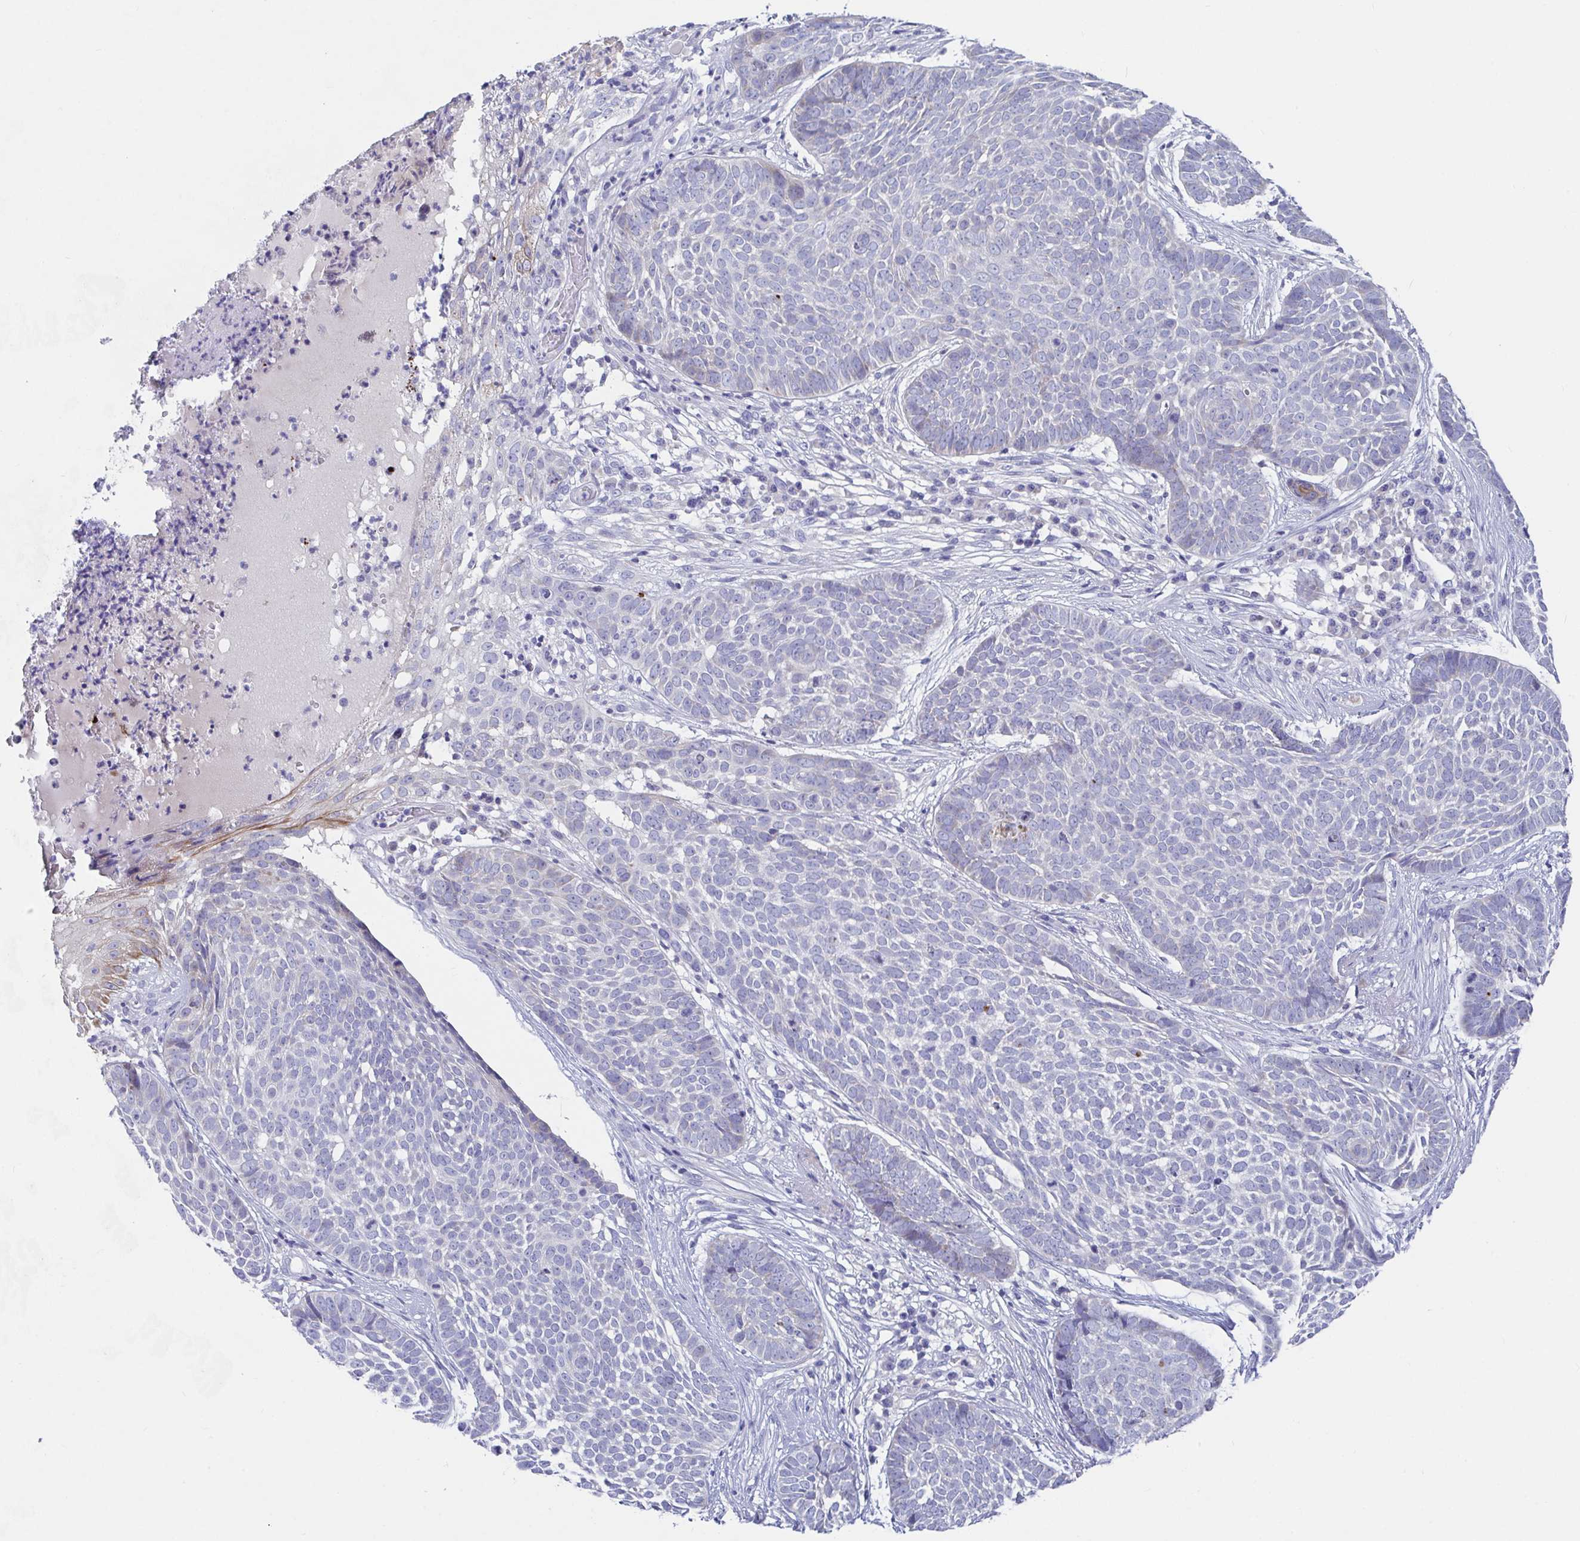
{"staining": {"intensity": "negative", "quantity": "none", "location": "none"}, "tissue": "skin cancer", "cell_type": "Tumor cells", "image_type": "cancer", "snomed": [{"axis": "morphology", "description": "Basal cell carcinoma"}, {"axis": "topography", "description": "Skin"}], "caption": "Skin cancer (basal cell carcinoma) was stained to show a protein in brown. There is no significant staining in tumor cells.", "gene": "ZNF561", "patient": {"sex": "female", "age": 89}}